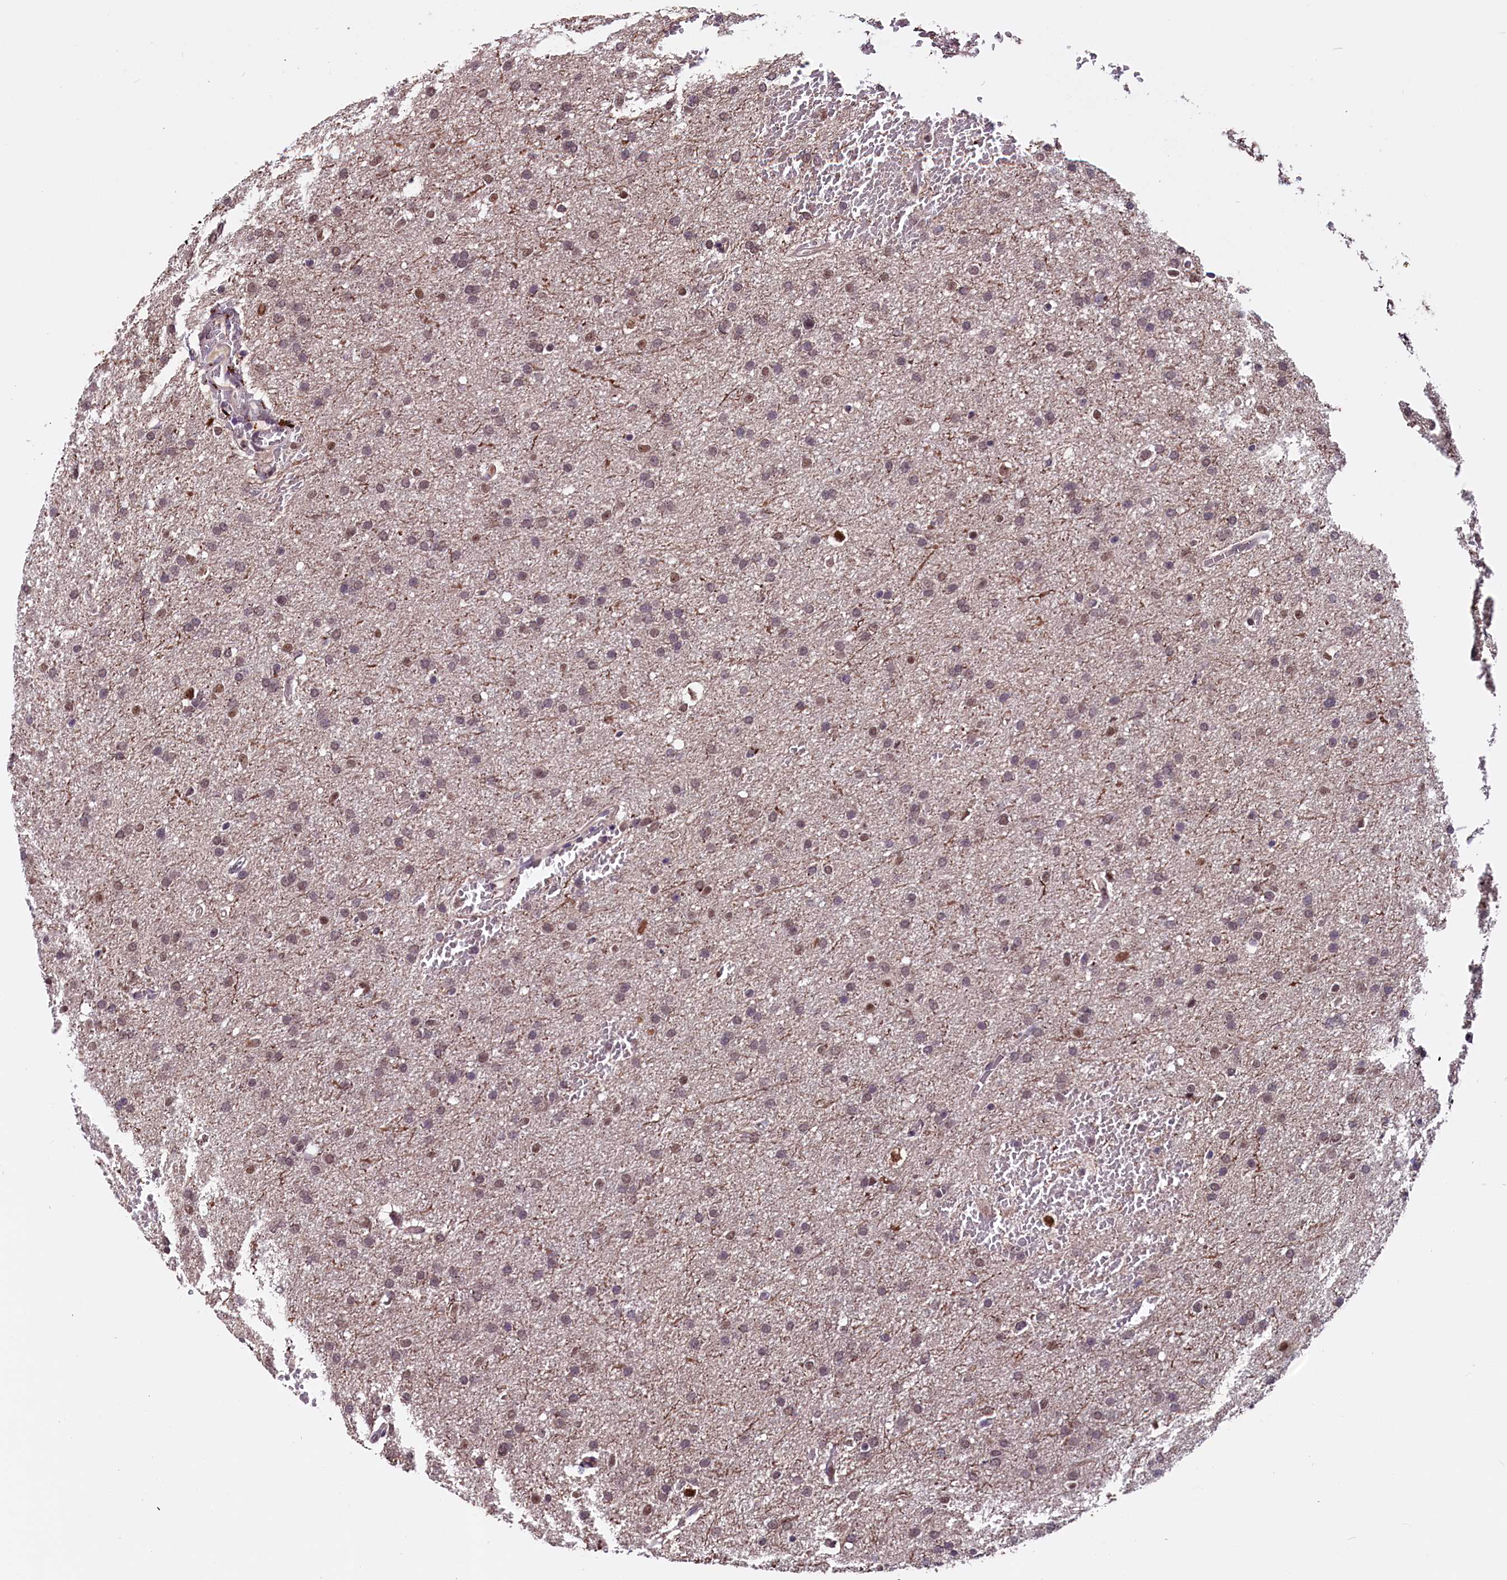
{"staining": {"intensity": "weak", "quantity": "25%-75%", "location": "nuclear"}, "tissue": "glioma", "cell_type": "Tumor cells", "image_type": "cancer", "snomed": [{"axis": "morphology", "description": "Glioma, malignant, High grade"}, {"axis": "topography", "description": "Cerebral cortex"}], "caption": "IHC histopathology image of neoplastic tissue: human glioma stained using IHC shows low levels of weak protein expression localized specifically in the nuclear of tumor cells, appearing as a nuclear brown color.", "gene": "RNMT", "patient": {"sex": "female", "age": 36}}